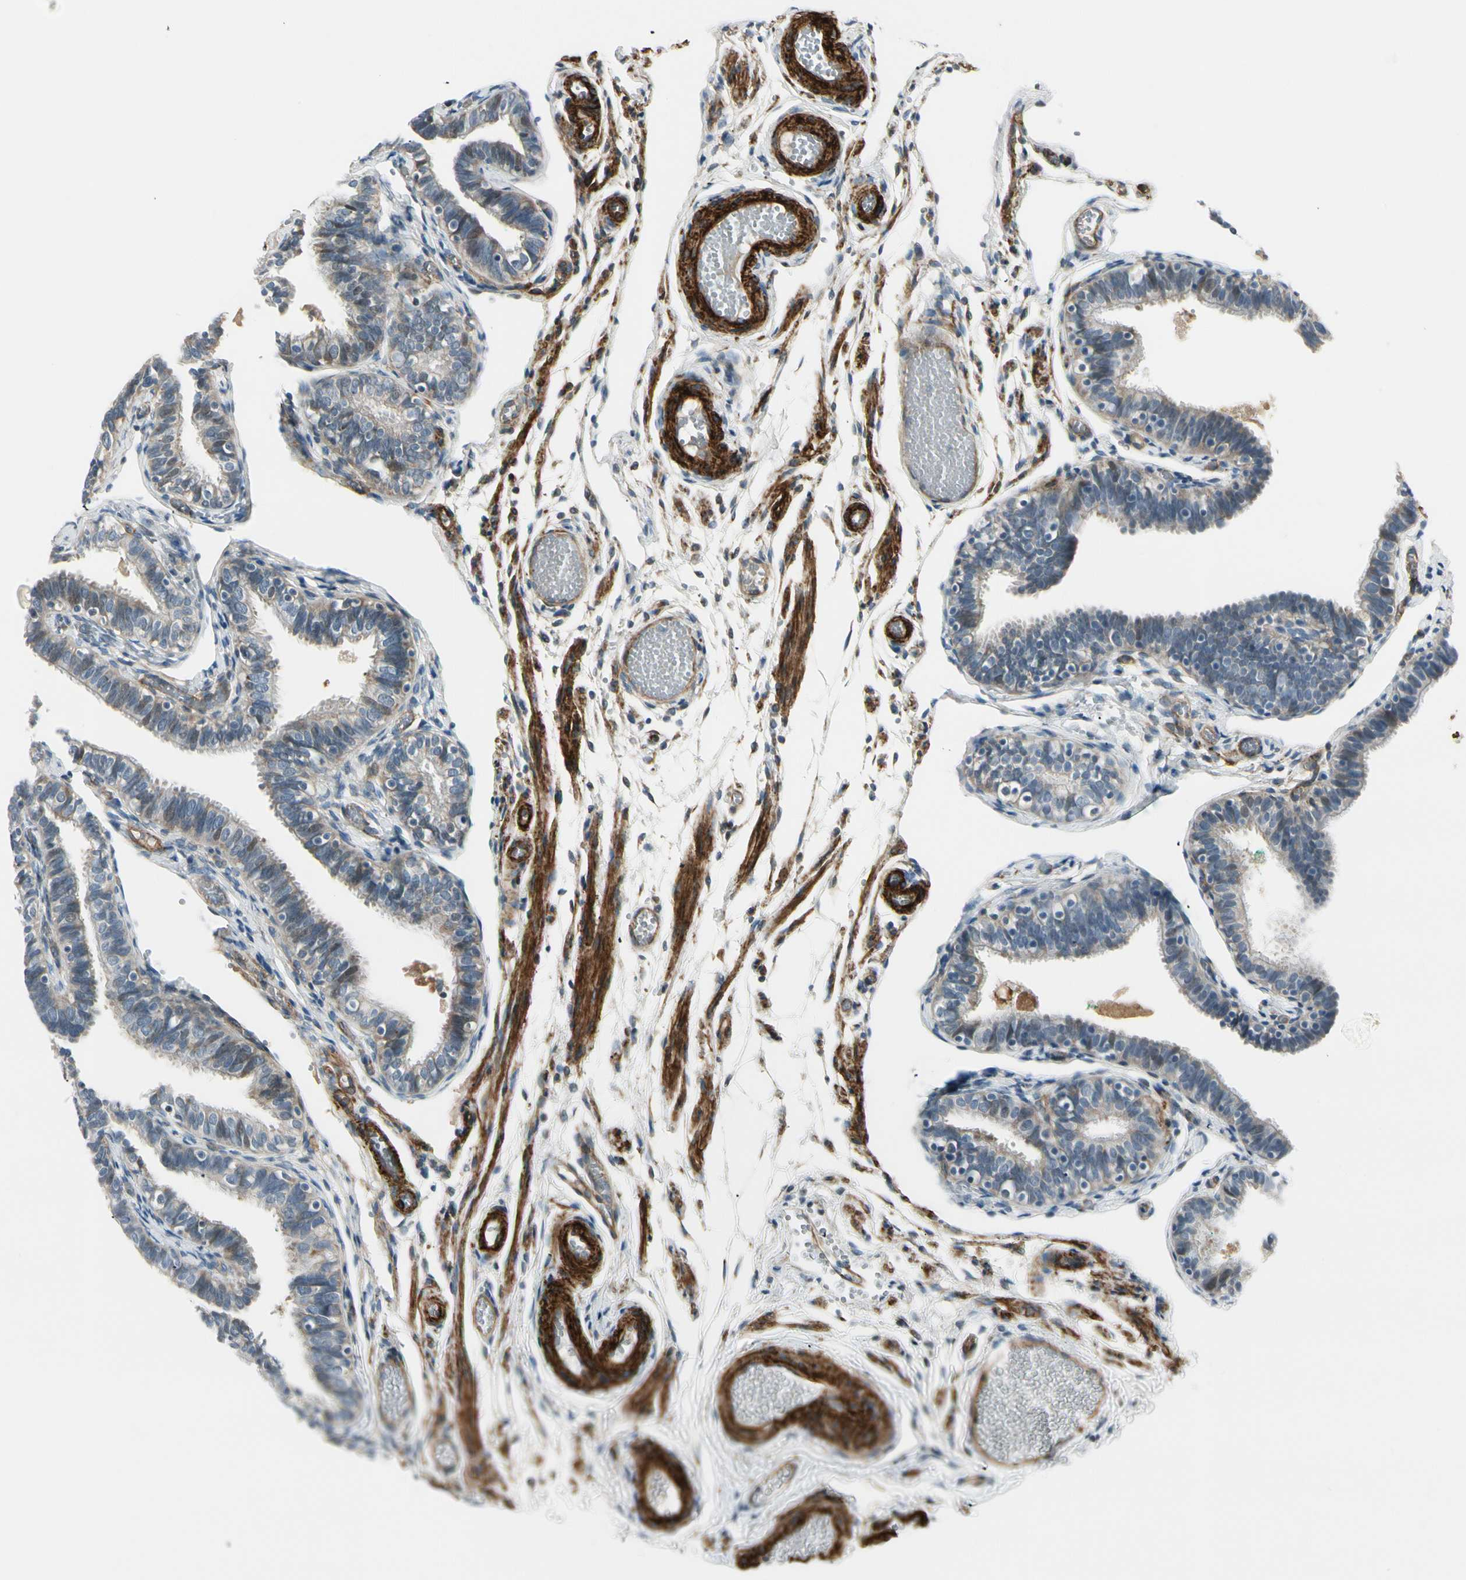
{"staining": {"intensity": "weak", "quantity": "<25%", "location": "nuclear"}, "tissue": "fallopian tube", "cell_type": "Glandular cells", "image_type": "normal", "snomed": [{"axis": "morphology", "description": "Normal tissue, NOS"}, {"axis": "topography", "description": "Fallopian tube"}], "caption": "Immunohistochemistry photomicrograph of benign fallopian tube: human fallopian tube stained with DAB shows no significant protein expression in glandular cells.", "gene": "MCAM", "patient": {"sex": "female", "age": 46}}